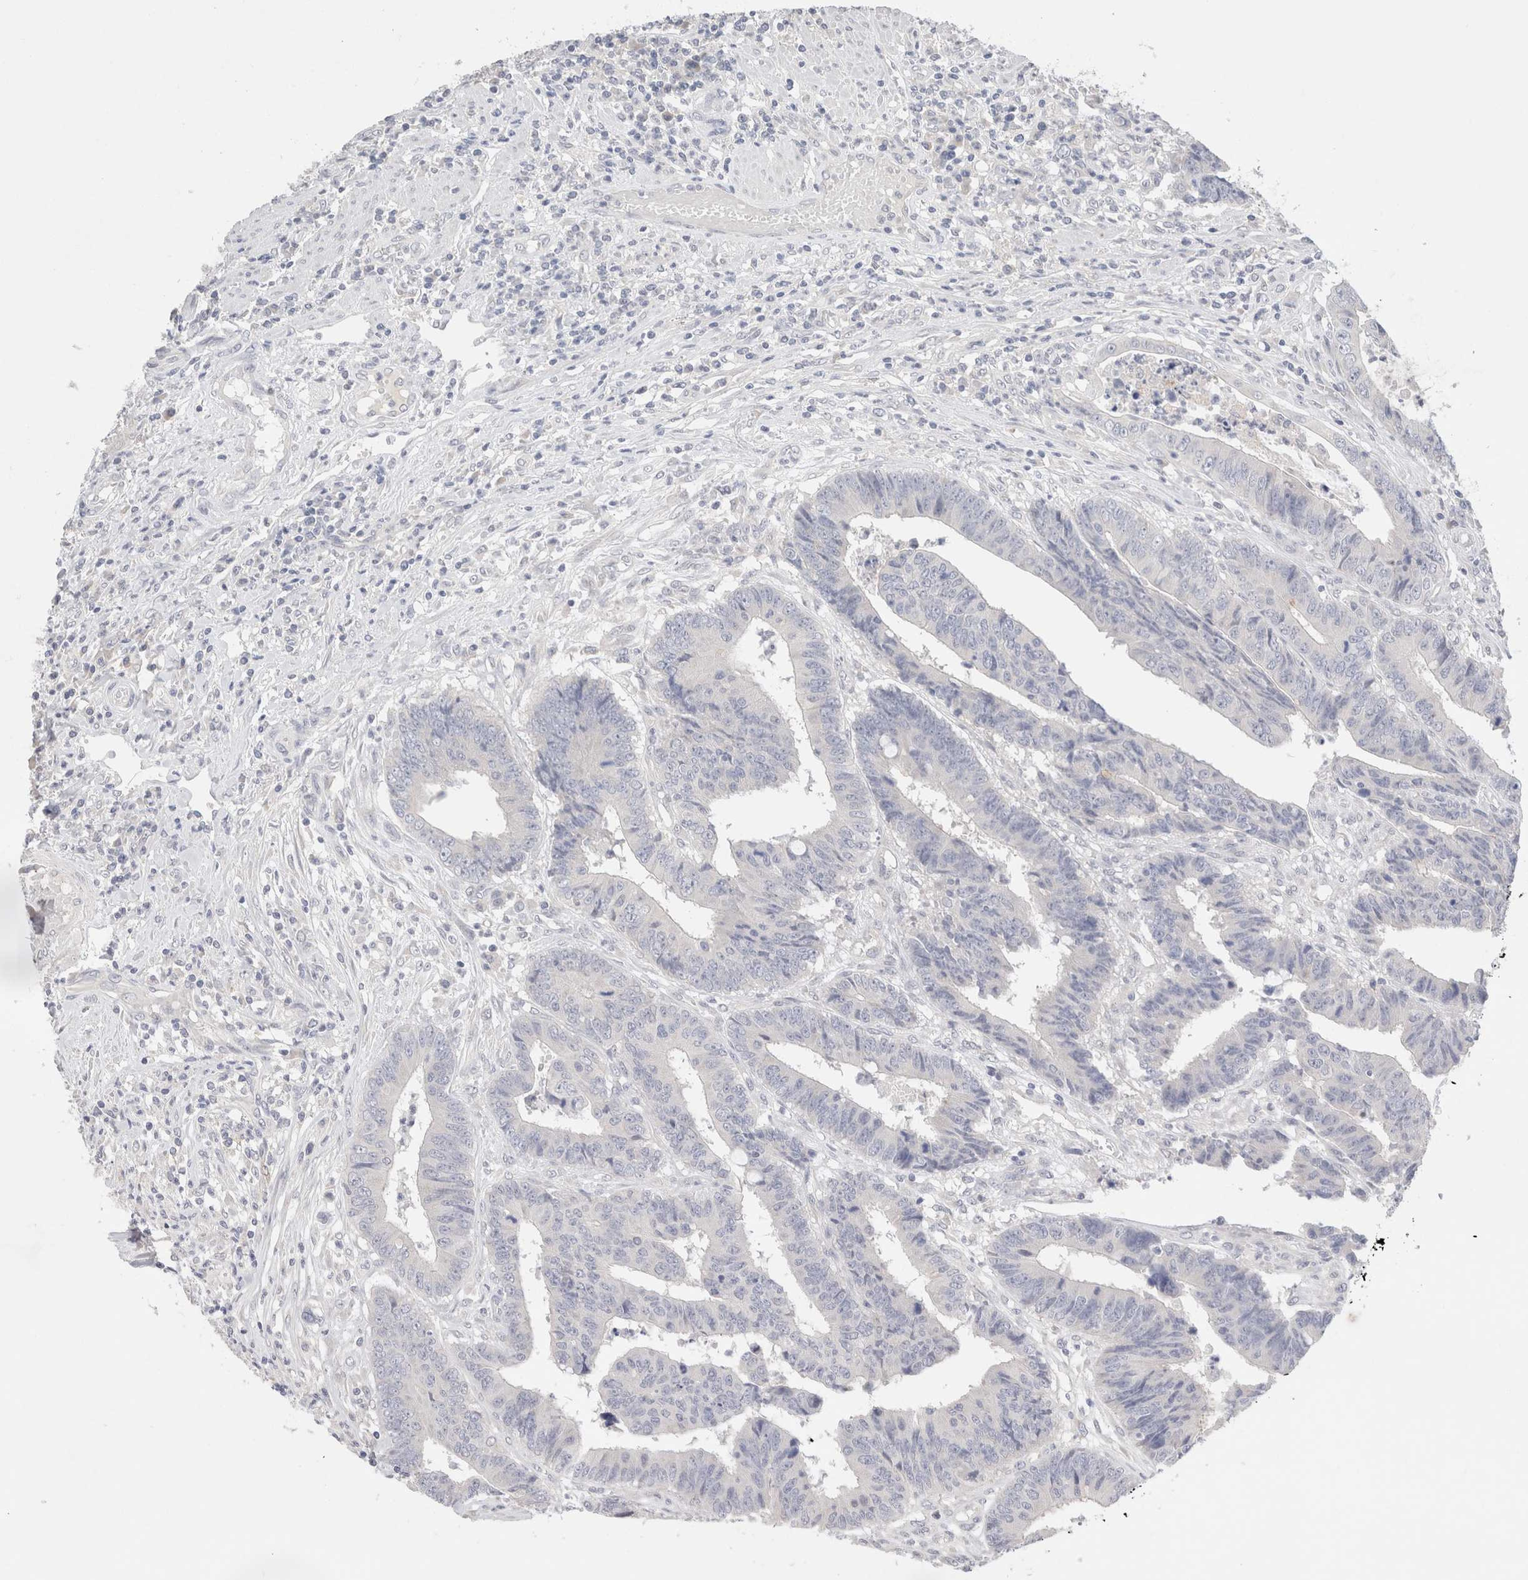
{"staining": {"intensity": "negative", "quantity": "none", "location": "none"}, "tissue": "colorectal cancer", "cell_type": "Tumor cells", "image_type": "cancer", "snomed": [{"axis": "morphology", "description": "Adenocarcinoma, NOS"}, {"axis": "topography", "description": "Rectum"}], "caption": "DAB immunohistochemical staining of colorectal adenocarcinoma reveals no significant positivity in tumor cells.", "gene": "SPATA20", "patient": {"sex": "male", "age": 84}}